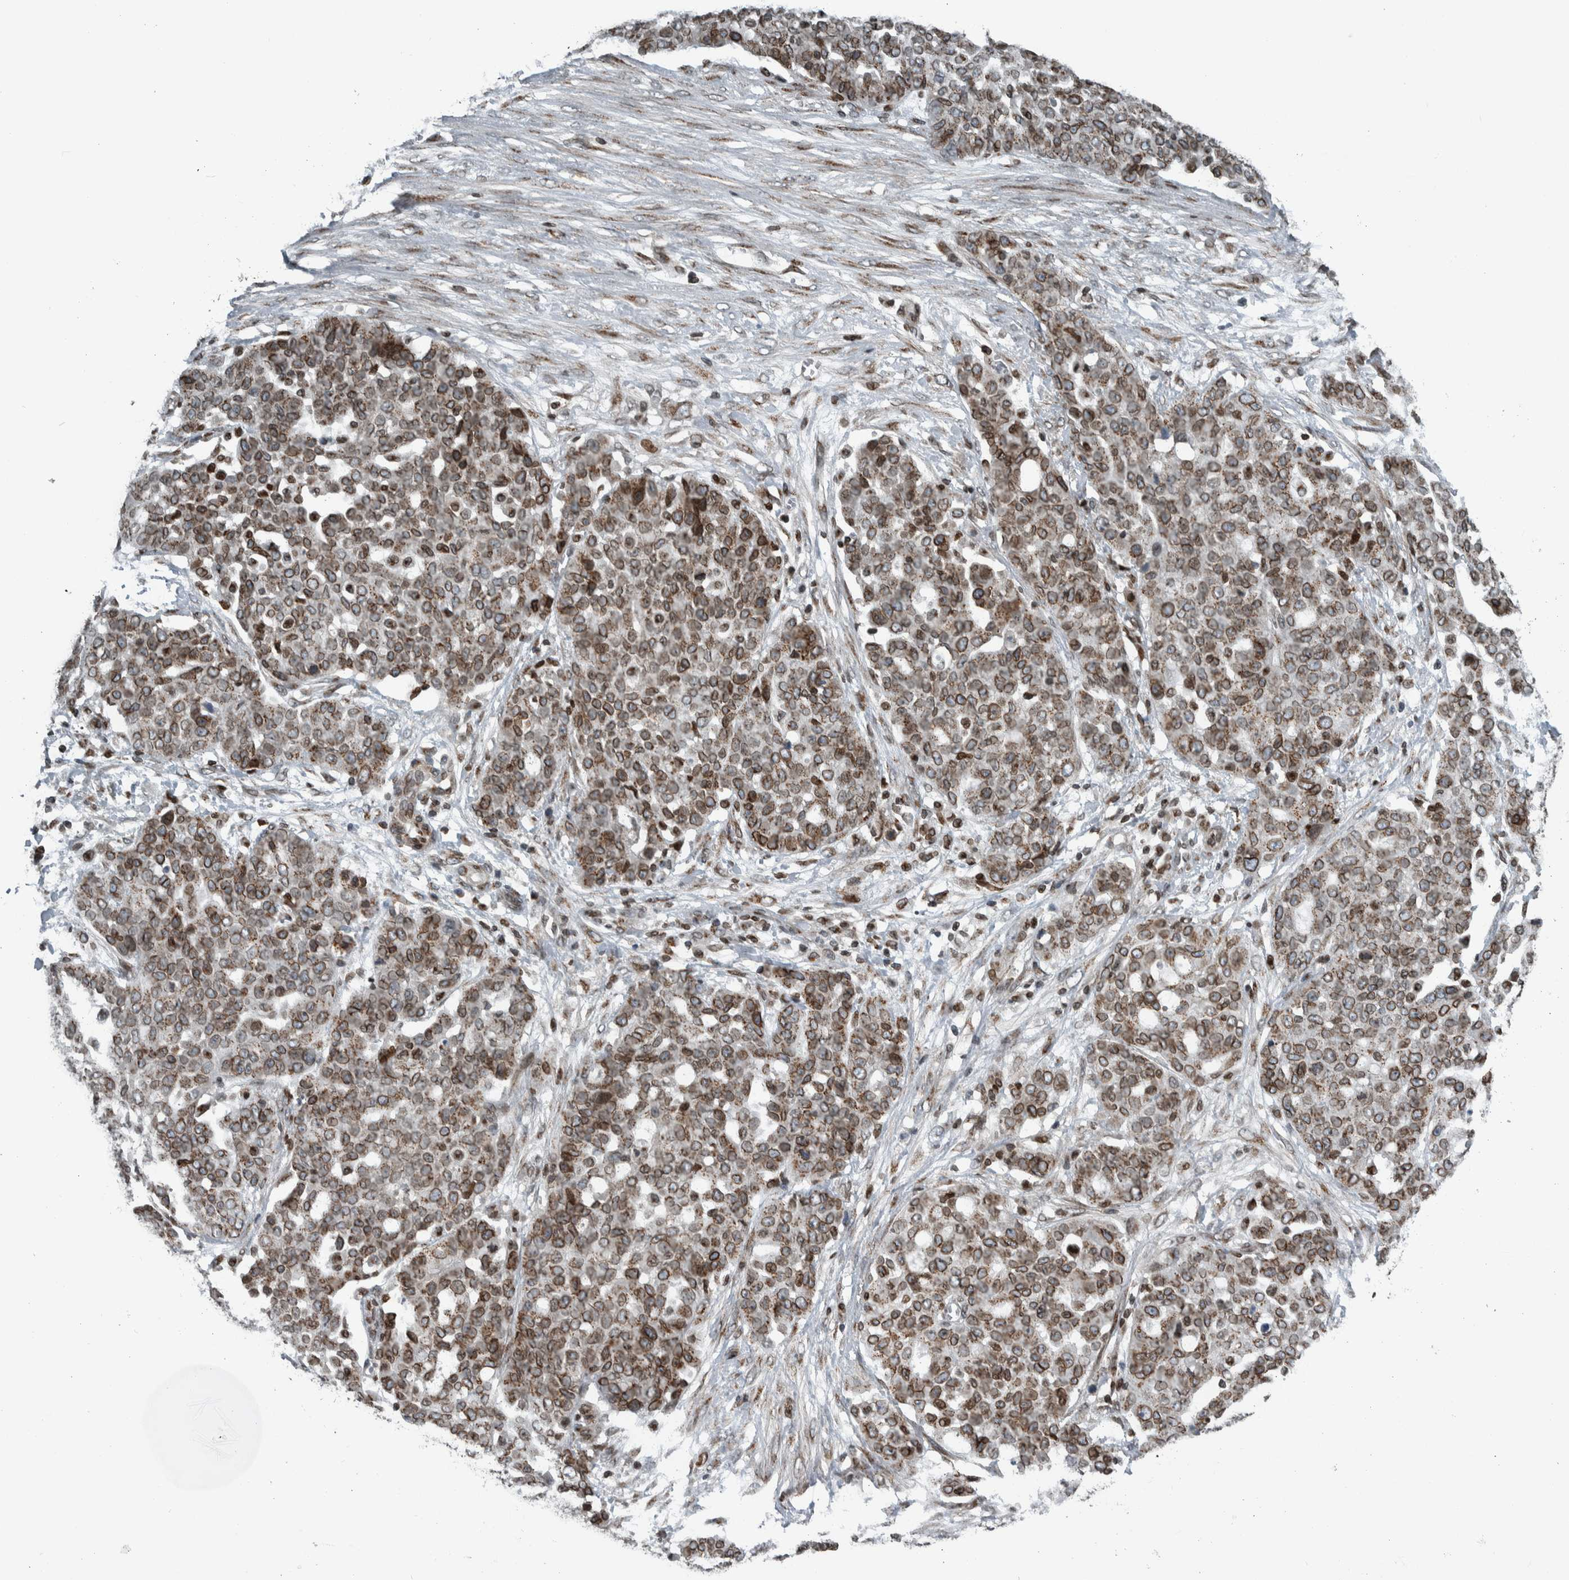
{"staining": {"intensity": "moderate", "quantity": "25%-75%", "location": "cytoplasmic/membranous,nuclear"}, "tissue": "ovarian cancer", "cell_type": "Tumor cells", "image_type": "cancer", "snomed": [{"axis": "morphology", "description": "Cystadenocarcinoma, serous, NOS"}, {"axis": "topography", "description": "Soft tissue"}, {"axis": "topography", "description": "Ovary"}], "caption": "Protein analysis of ovarian cancer (serous cystadenocarcinoma) tissue reveals moderate cytoplasmic/membranous and nuclear expression in about 25%-75% of tumor cells. (IHC, brightfield microscopy, high magnification).", "gene": "FAM135B", "patient": {"sex": "female", "age": 57}}